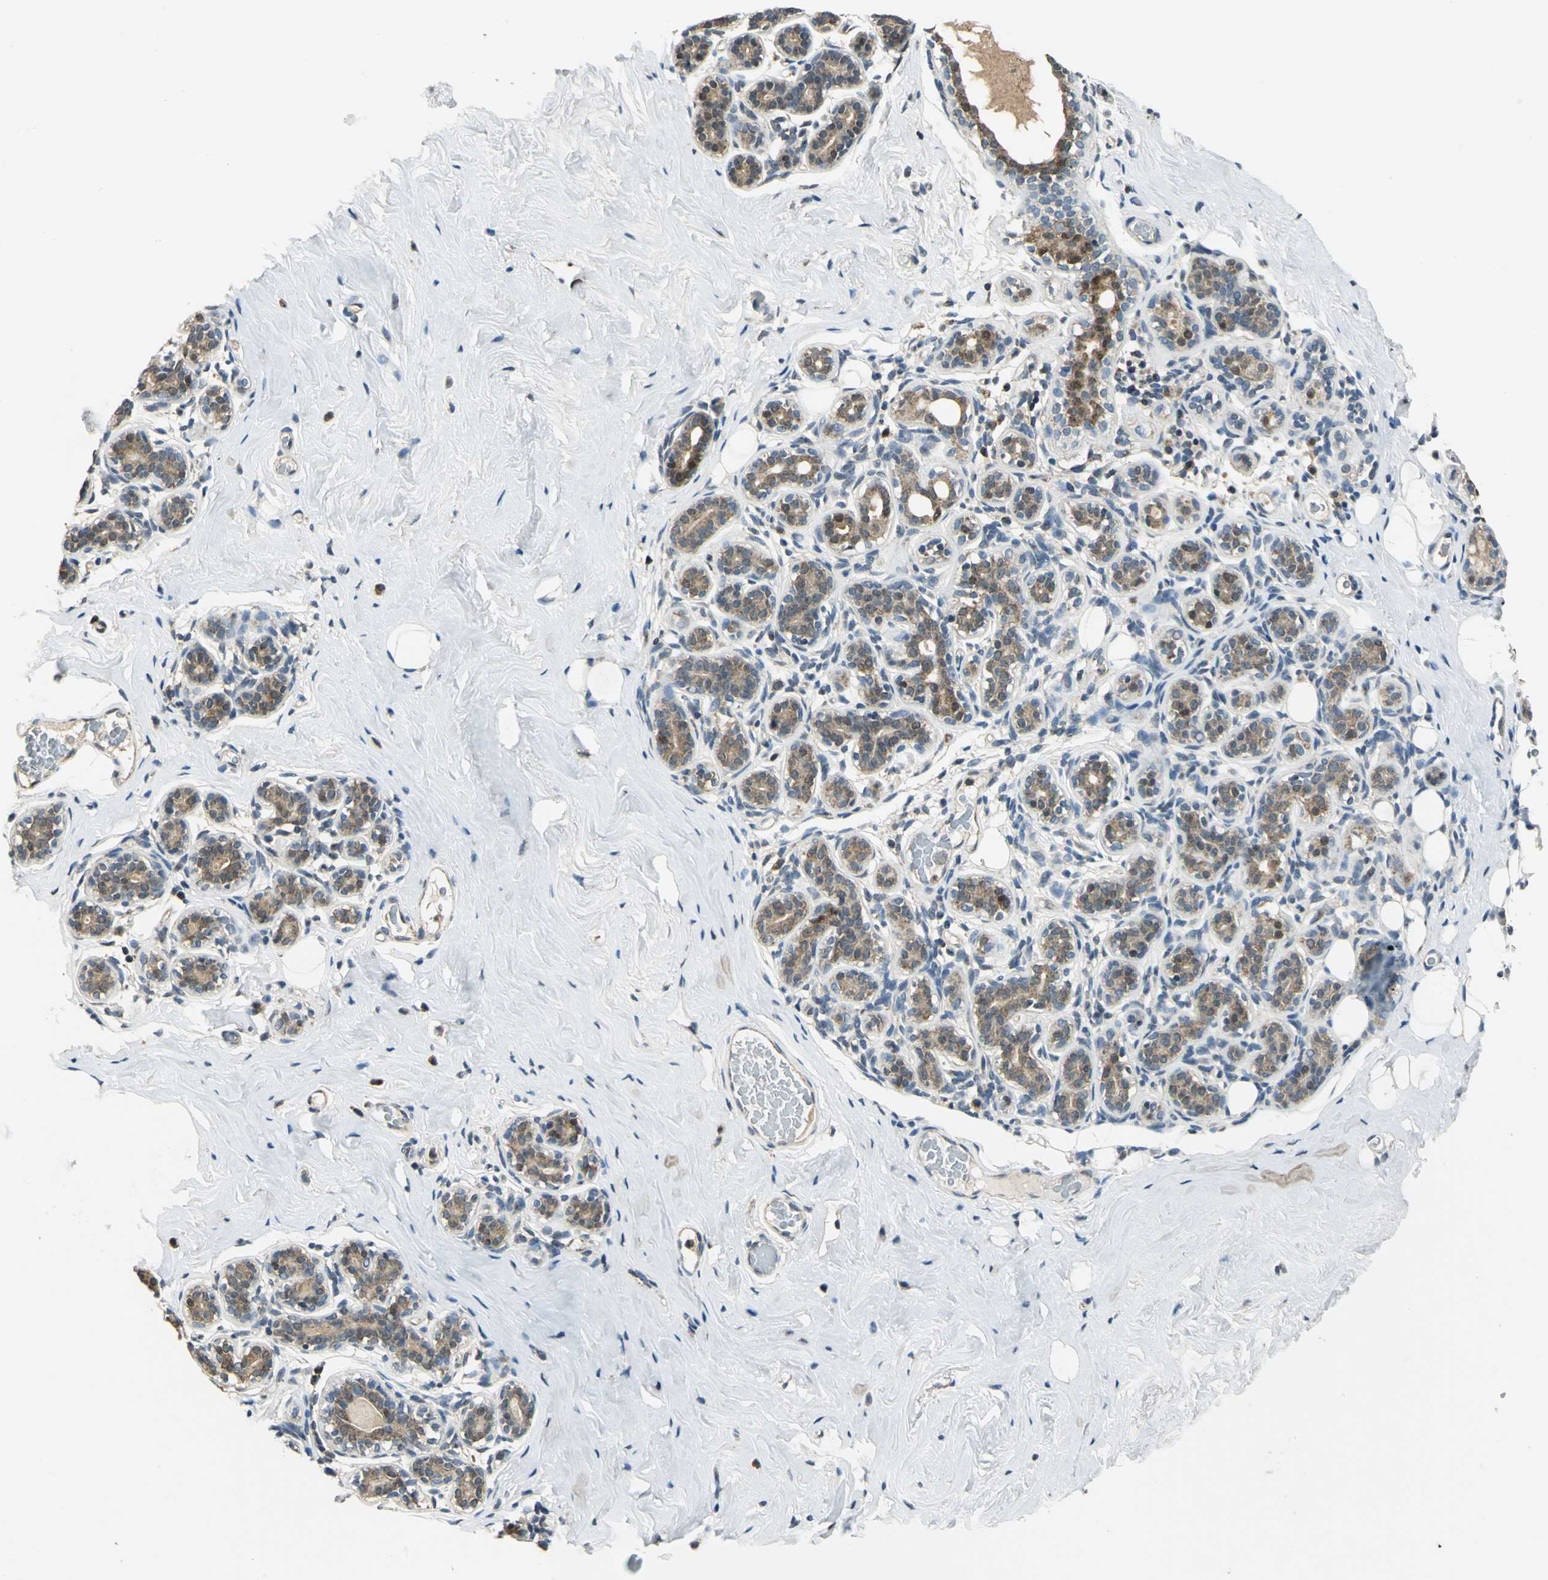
{"staining": {"intensity": "negative", "quantity": "none", "location": "none"}, "tissue": "breast", "cell_type": "Adipocytes", "image_type": "normal", "snomed": [{"axis": "morphology", "description": "Normal tissue, NOS"}, {"axis": "topography", "description": "Breast"}], "caption": "IHC of unremarkable human breast shows no positivity in adipocytes.", "gene": "NUDT2", "patient": {"sex": "female", "age": 75}}